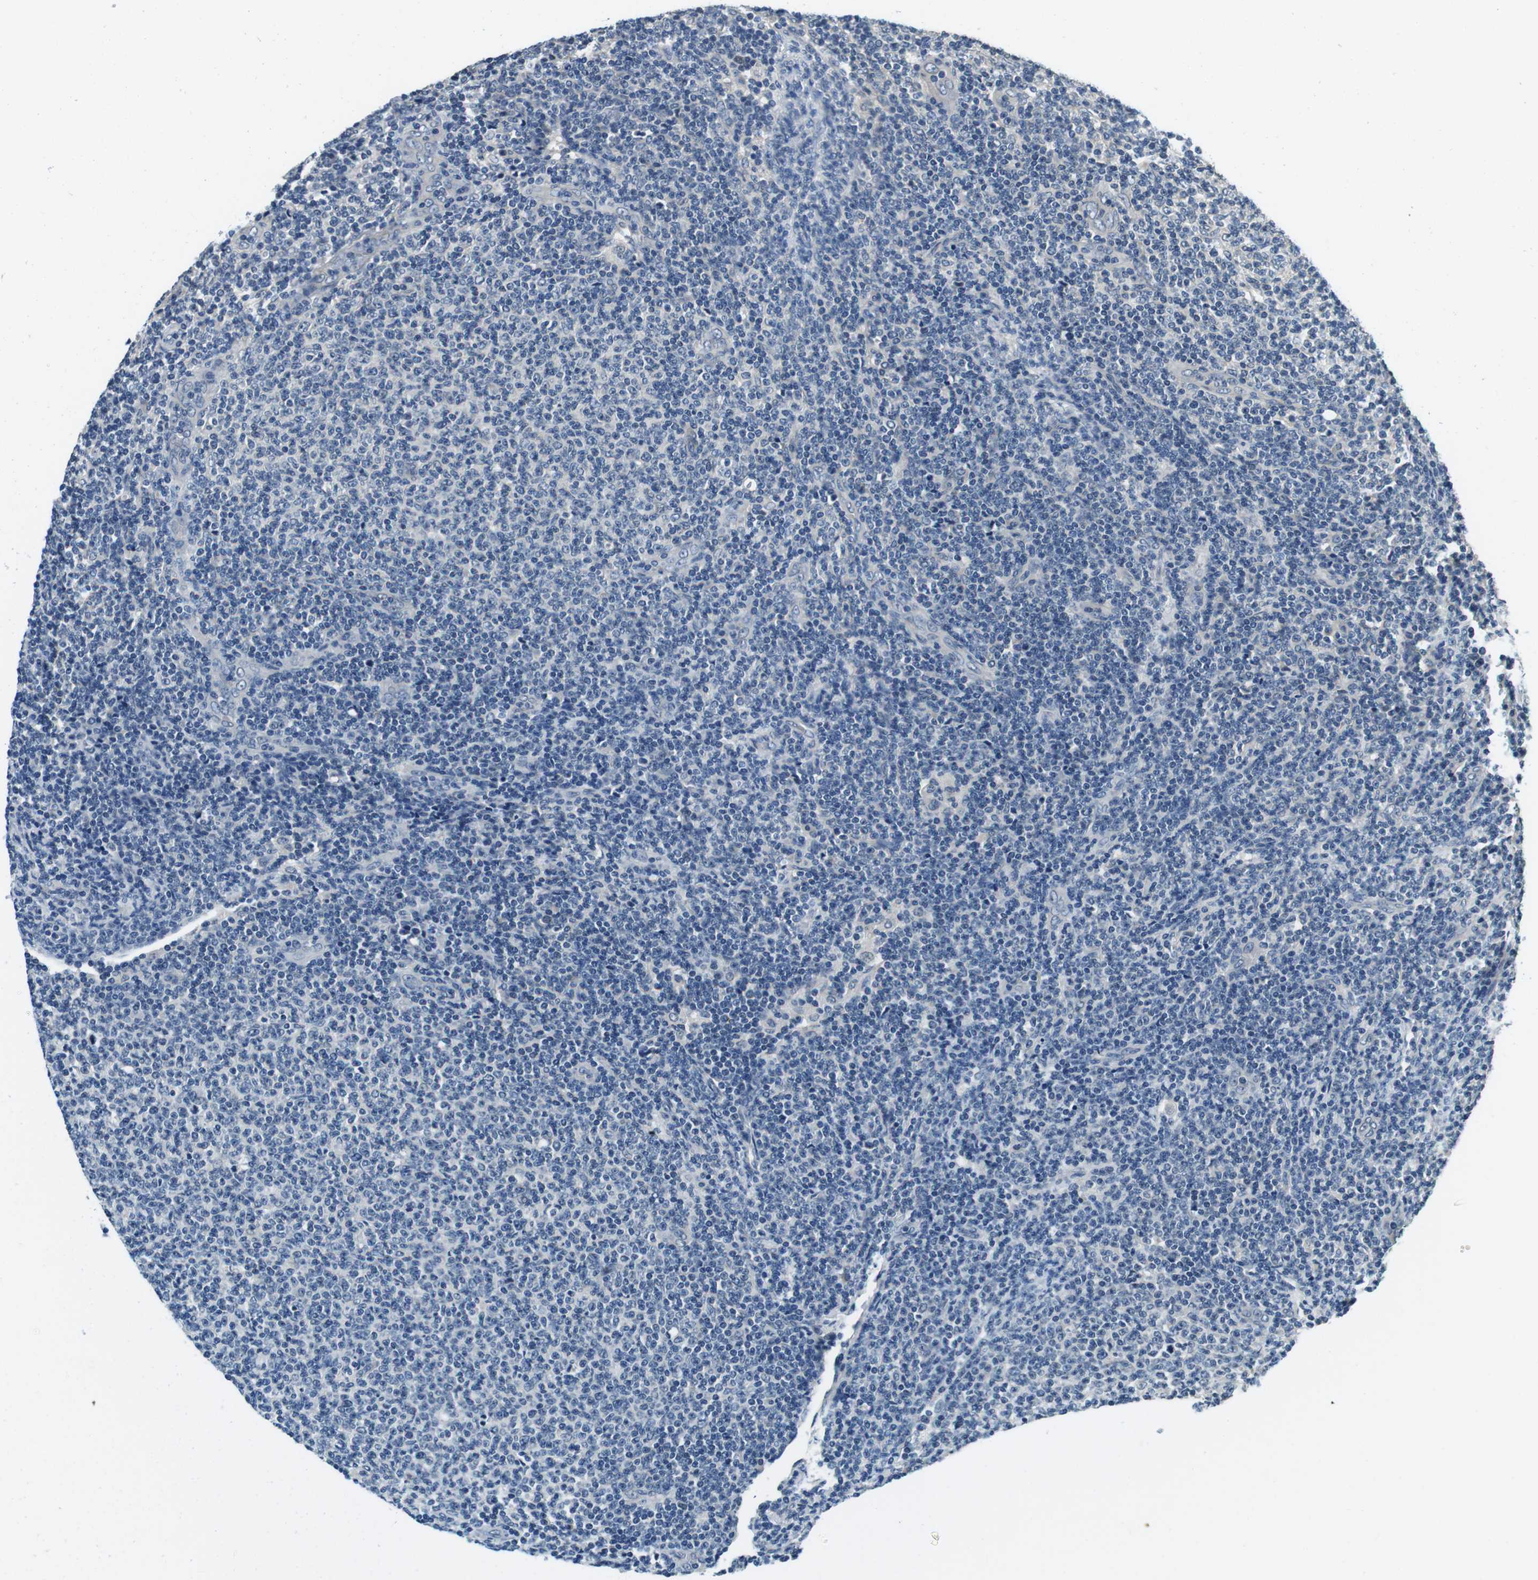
{"staining": {"intensity": "negative", "quantity": "none", "location": "none"}, "tissue": "lymphoma", "cell_type": "Tumor cells", "image_type": "cancer", "snomed": [{"axis": "morphology", "description": "Malignant lymphoma, non-Hodgkin's type, Low grade"}, {"axis": "topography", "description": "Lymph node"}], "caption": "High magnification brightfield microscopy of lymphoma stained with DAB (3,3'-diaminobenzidine) (brown) and counterstained with hematoxylin (blue): tumor cells show no significant staining.", "gene": "DTNA", "patient": {"sex": "male", "age": 66}}